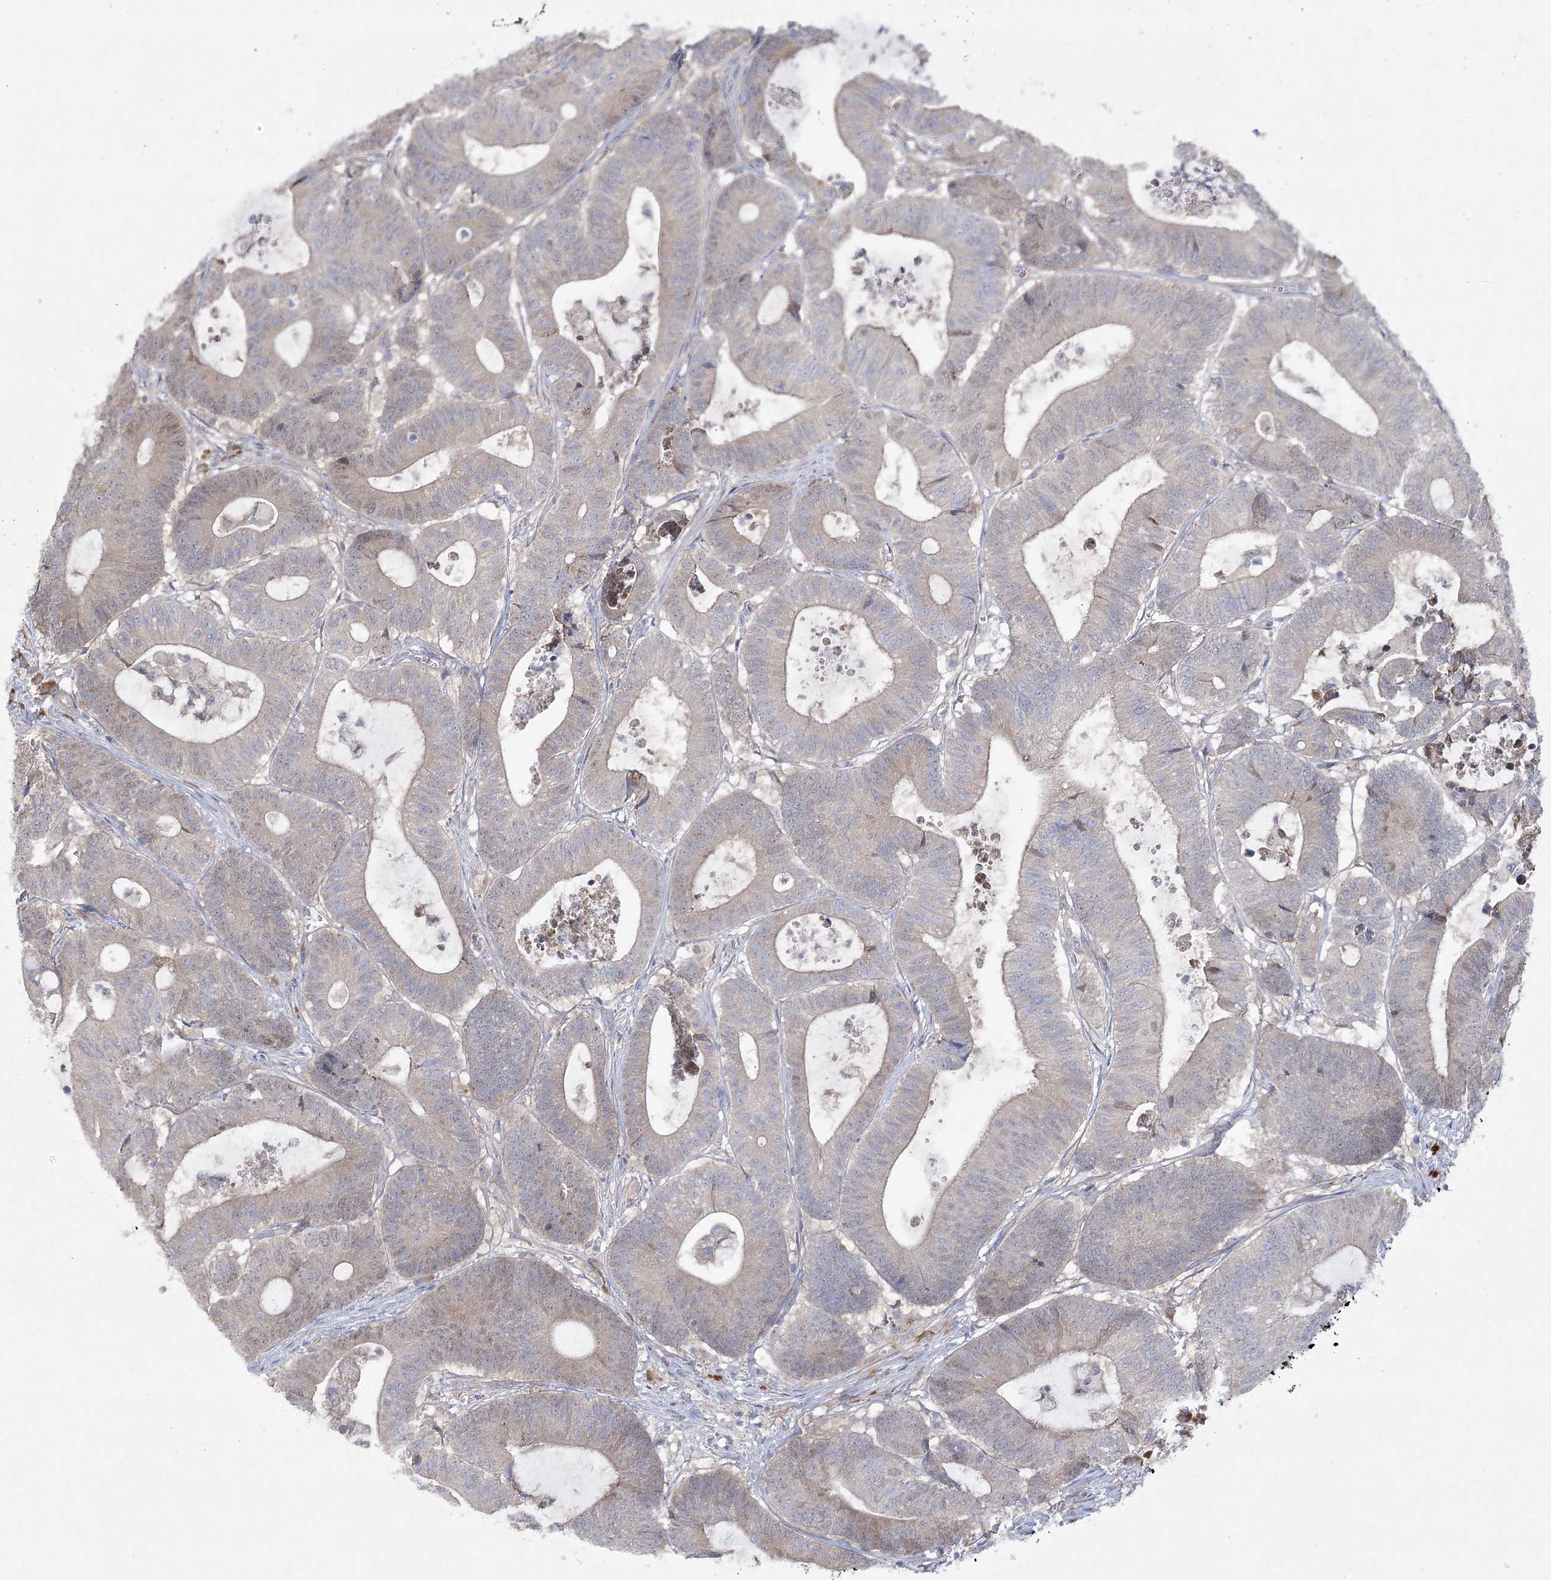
{"staining": {"intensity": "negative", "quantity": "none", "location": "none"}, "tissue": "colorectal cancer", "cell_type": "Tumor cells", "image_type": "cancer", "snomed": [{"axis": "morphology", "description": "Adenocarcinoma, NOS"}, {"axis": "topography", "description": "Colon"}], "caption": "The immunohistochemistry (IHC) image has no significant staining in tumor cells of adenocarcinoma (colorectal) tissue.", "gene": "CAMTA1", "patient": {"sex": "female", "age": 84}}